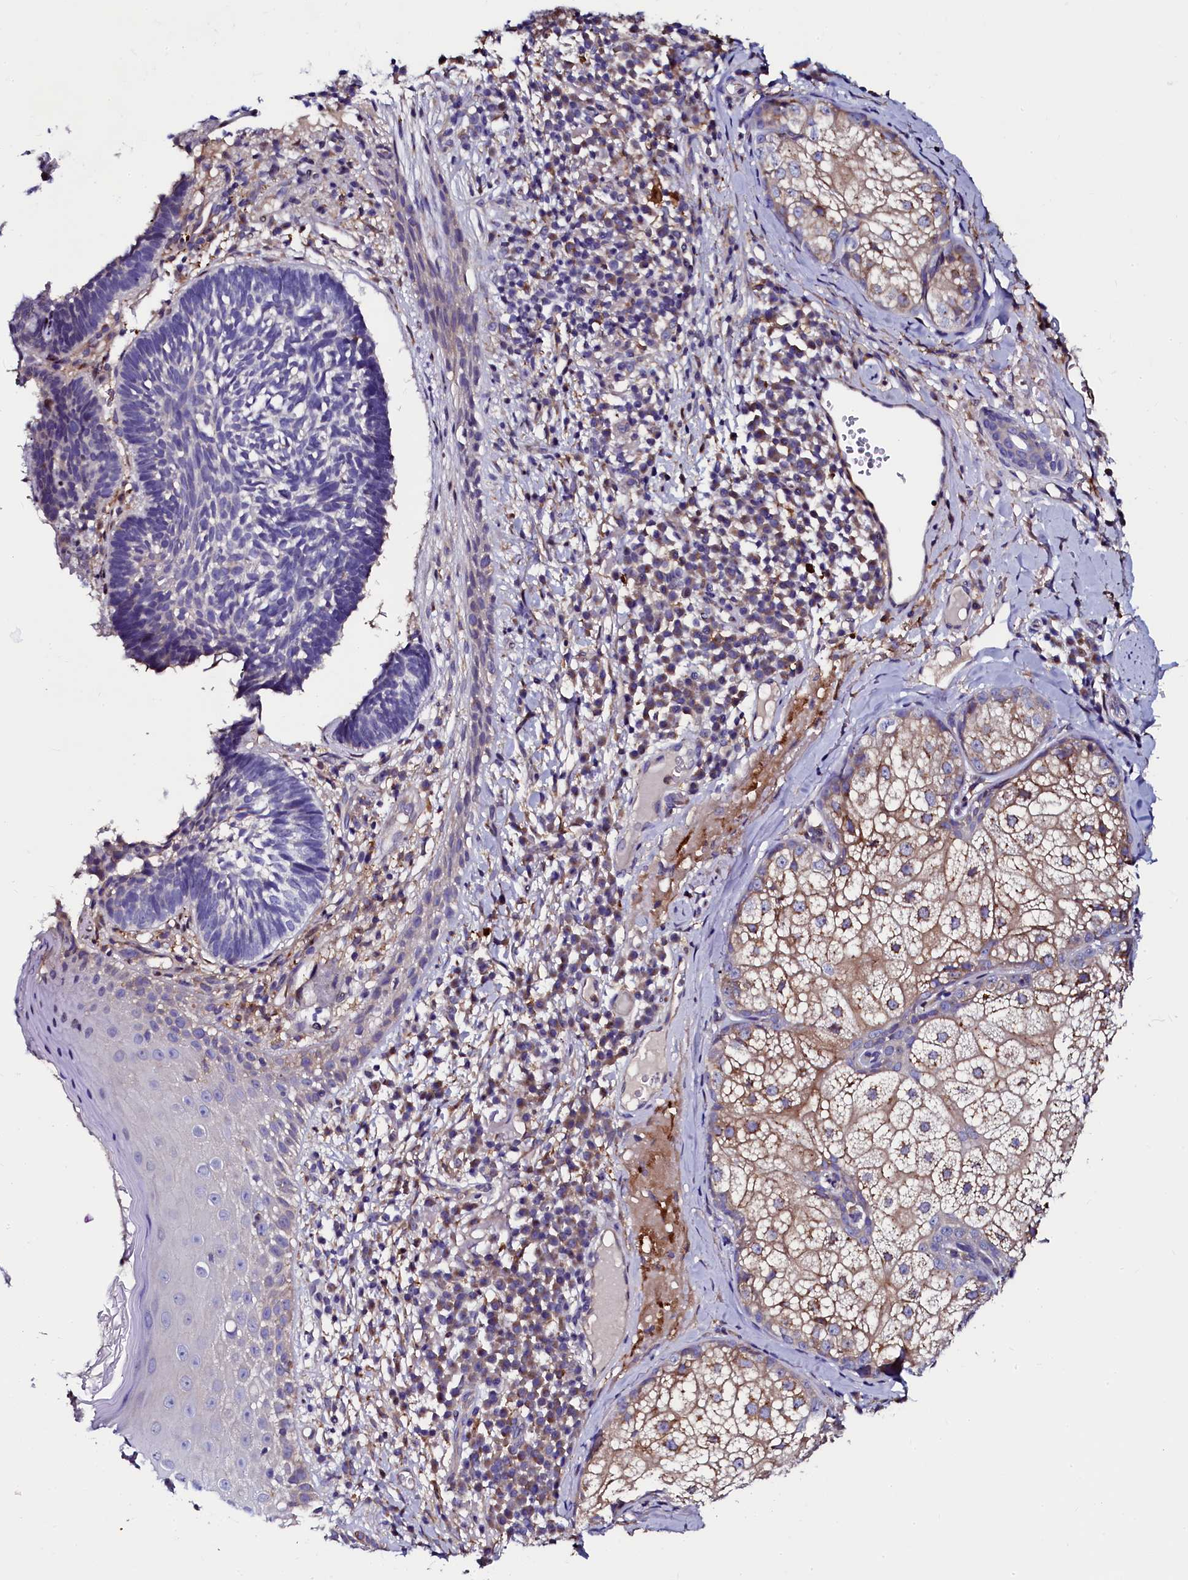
{"staining": {"intensity": "negative", "quantity": "none", "location": "none"}, "tissue": "skin cancer", "cell_type": "Tumor cells", "image_type": "cancer", "snomed": [{"axis": "morphology", "description": "Basal cell carcinoma"}, {"axis": "topography", "description": "Skin"}], "caption": "IHC histopathology image of skin cancer (basal cell carcinoma) stained for a protein (brown), which reveals no positivity in tumor cells.", "gene": "OTOL1", "patient": {"sex": "male", "age": 88}}